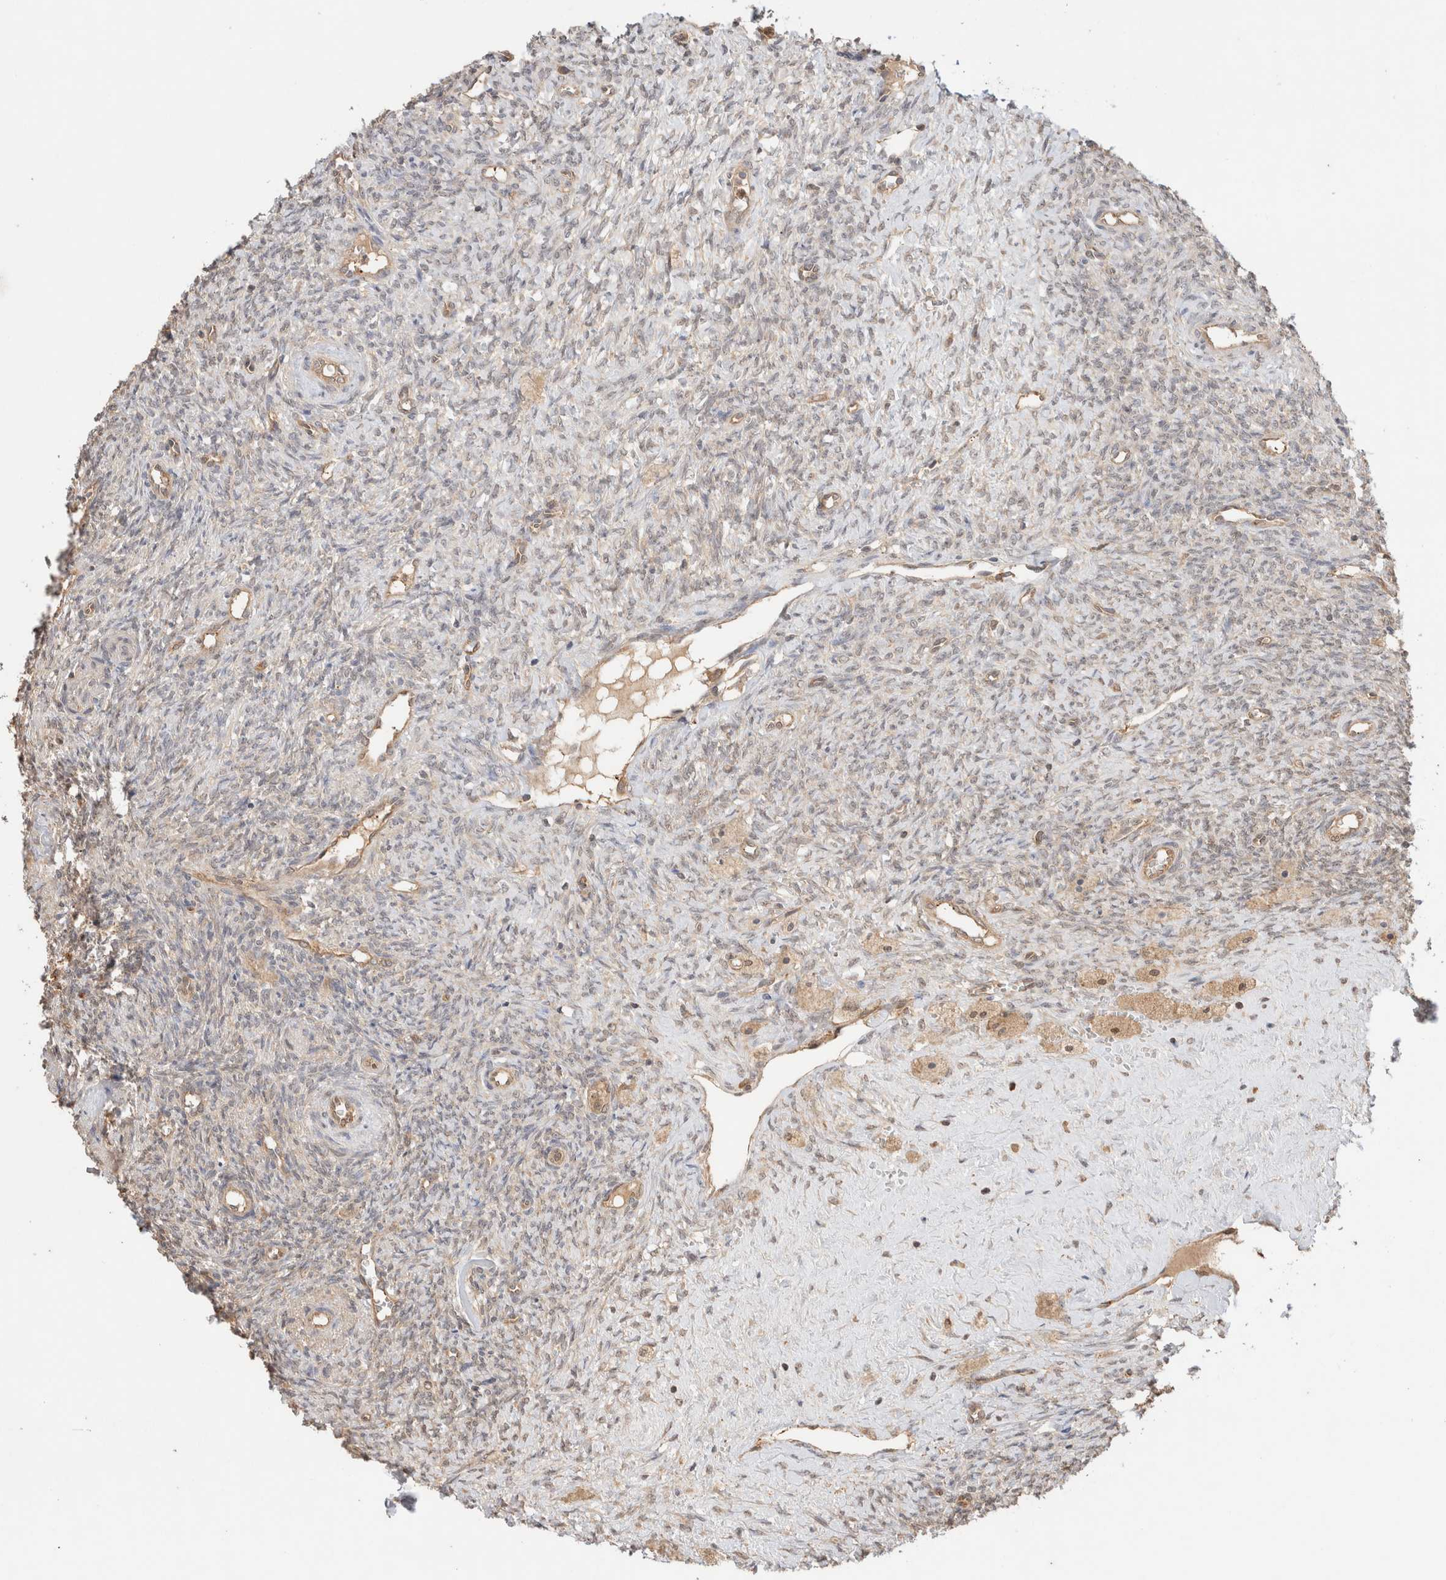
{"staining": {"intensity": "moderate", "quantity": ">75%", "location": "cytoplasmic/membranous"}, "tissue": "ovary", "cell_type": "Follicle cells", "image_type": "normal", "snomed": [{"axis": "morphology", "description": "Normal tissue, NOS"}, {"axis": "topography", "description": "Ovary"}], "caption": "Ovary stained with DAB immunohistochemistry displays medium levels of moderate cytoplasmic/membranous positivity in approximately >75% of follicle cells.", "gene": "YWHAH", "patient": {"sex": "female", "age": 41}}